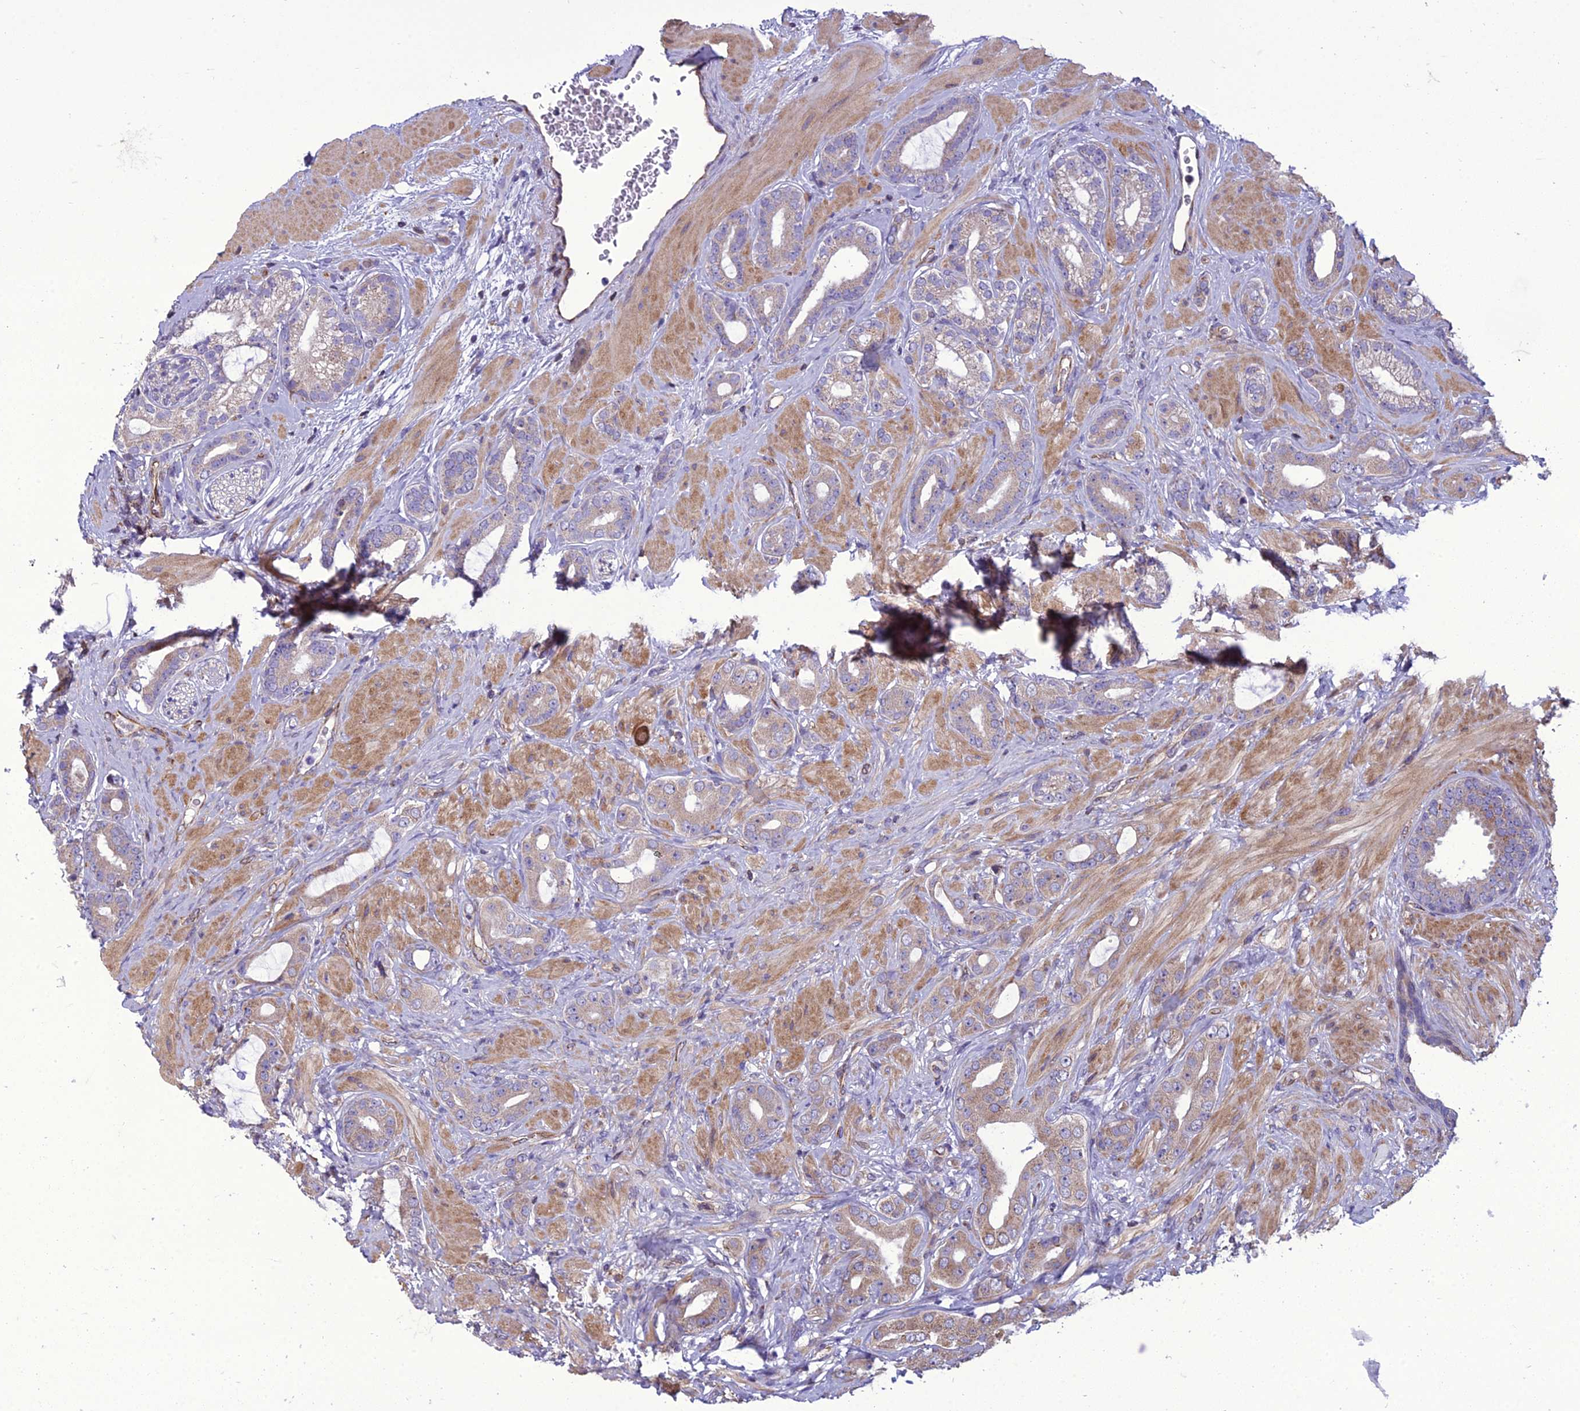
{"staining": {"intensity": "weak", "quantity": "25%-75%", "location": "cytoplasmic/membranous"}, "tissue": "prostate cancer", "cell_type": "Tumor cells", "image_type": "cancer", "snomed": [{"axis": "morphology", "description": "Adenocarcinoma, Low grade"}, {"axis": "topography", "description": "Prostate"}], "caption": "Prostate cancer stained with a protein marker shows weak staining in tumor cells.", "gene": "GIMAP1", "patient": {"sex": "male", "age": 57}}